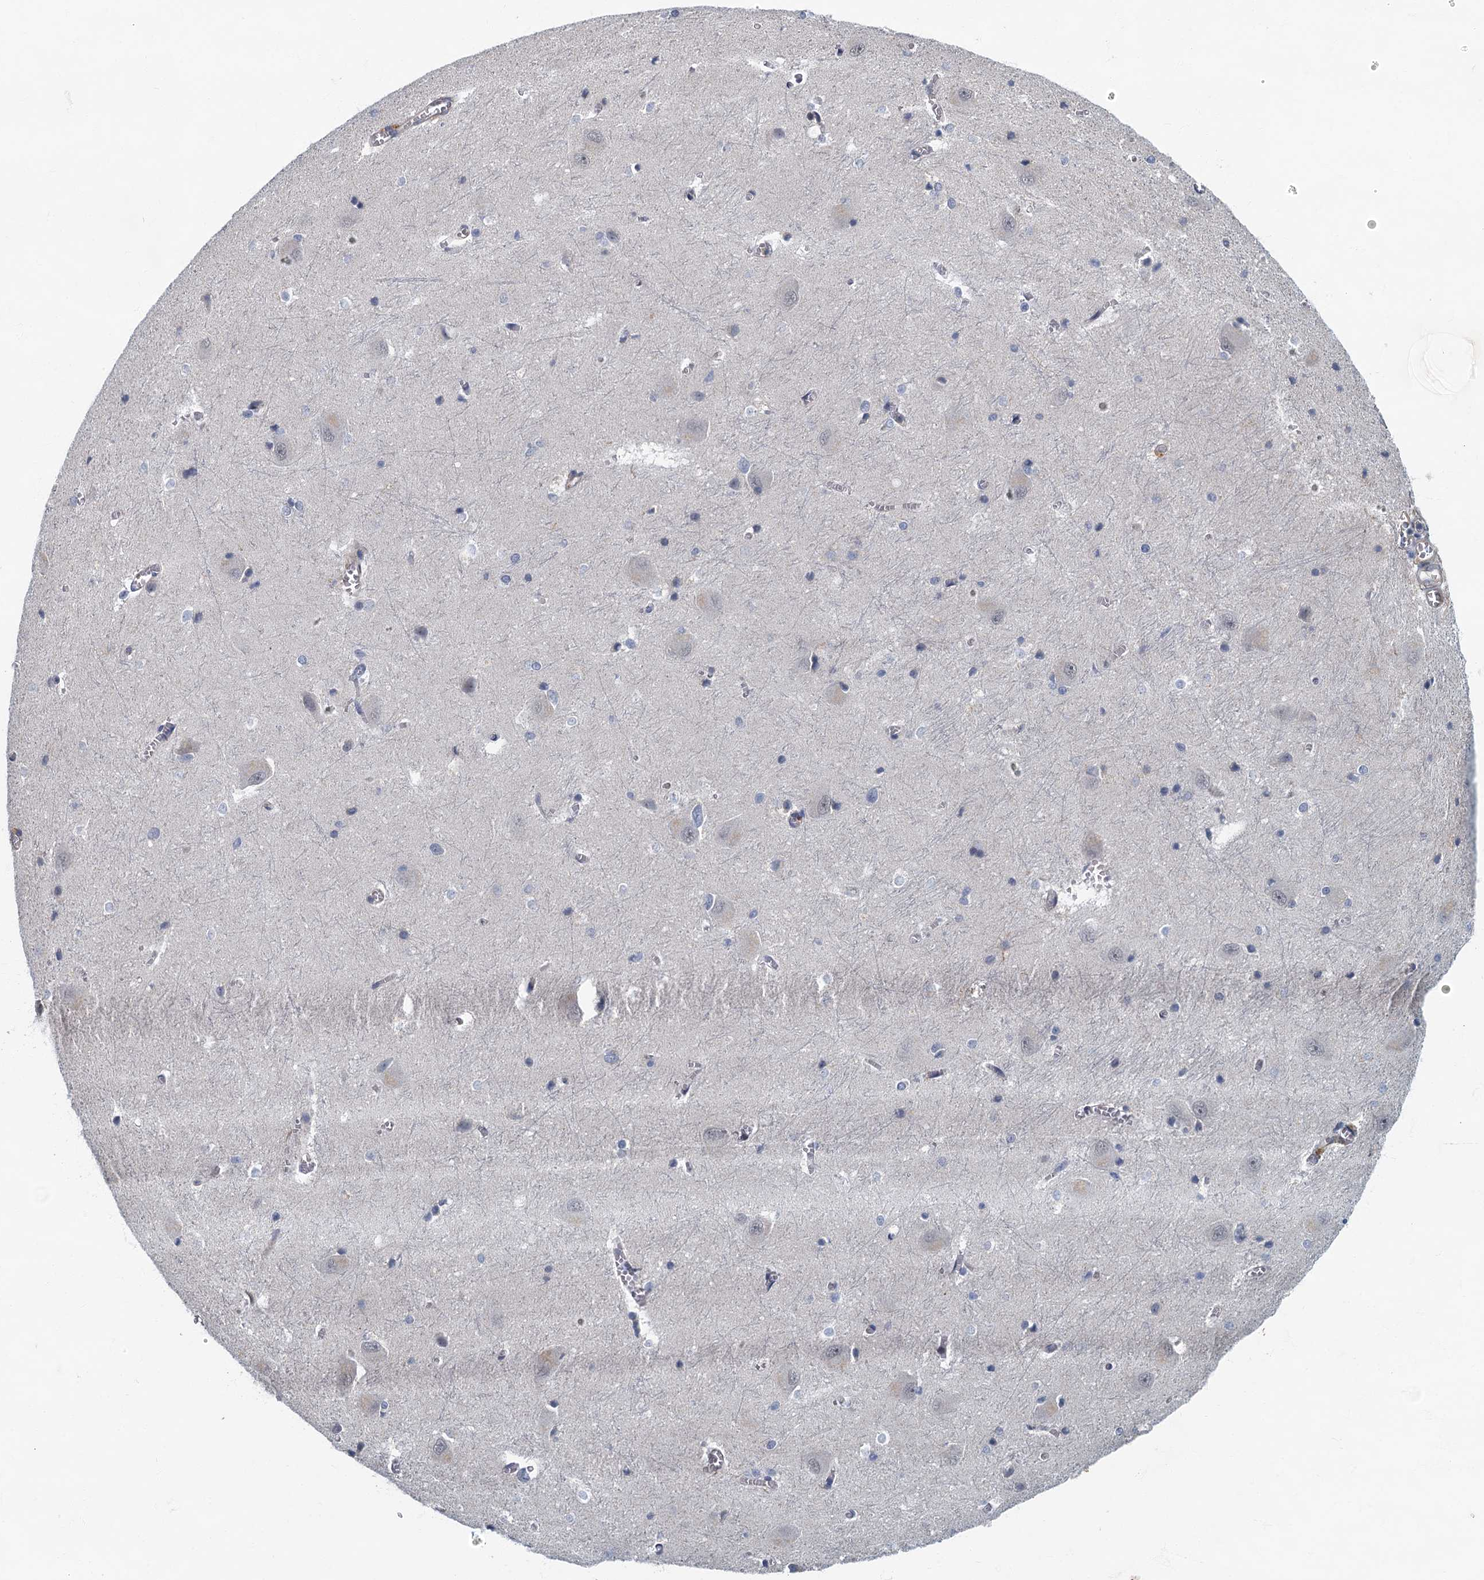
{"staining": {"intensity": "negative", "quantity": "none", "location": "none"}, "tissue": "caudate", "cell_type": "Glial cells", "image_type": "normal", "snomed": [{"axis": "morphology", "description": "Normal tissue, NOS"}, {"axis": "topography", "description": "Lateral ventricle wall"}], "caption": "Glial cells are negative for protein expression in unremarkable human caudate. Brightfield microscopy of immunohistochemistry stained with DAB (brown) and hematoxylin (blue), captured at high magnification.", "gene": "CKAP2L", "patient": {"sex": "male", "age": 37}}